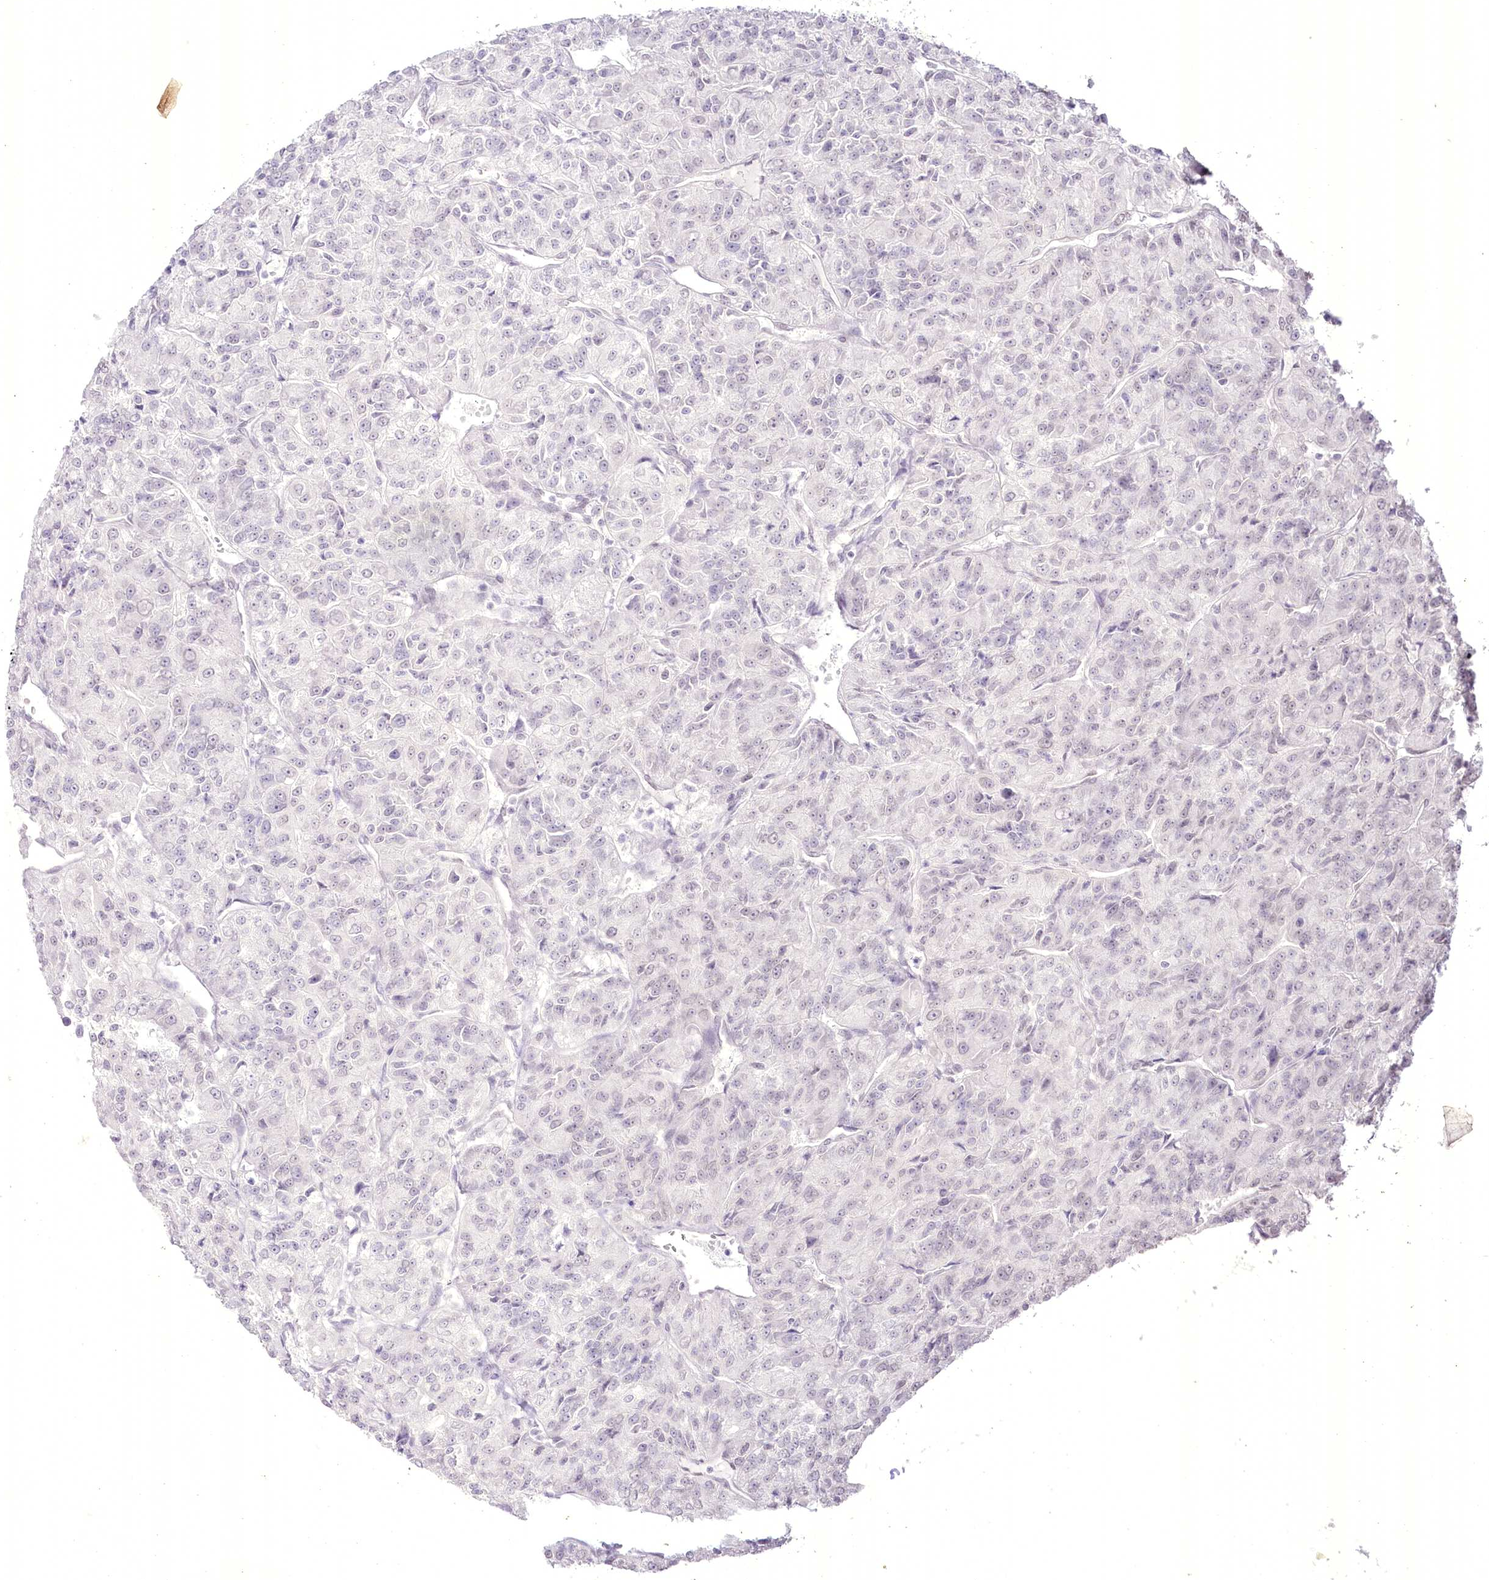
{"staining": {"intensity": "negative", "quantity": "none", "location": "none"}, "tissue": "renal cancer", "cell_type": "Tumor cells", "image_type": "cancer", "snomed": [{"axis": "morphology", "description": "Adenocarcinoma, NOS"}, {"axis": "topography", "description": "Kidney"}], "caption": "IHC histopathology image of neoplastic tissue: human renal cancer stained with DAB demonstrates no significant protein positivity in tumor cells.", "gene": "SLC39A10", "patient": {"sex": "female", "age": 63}}